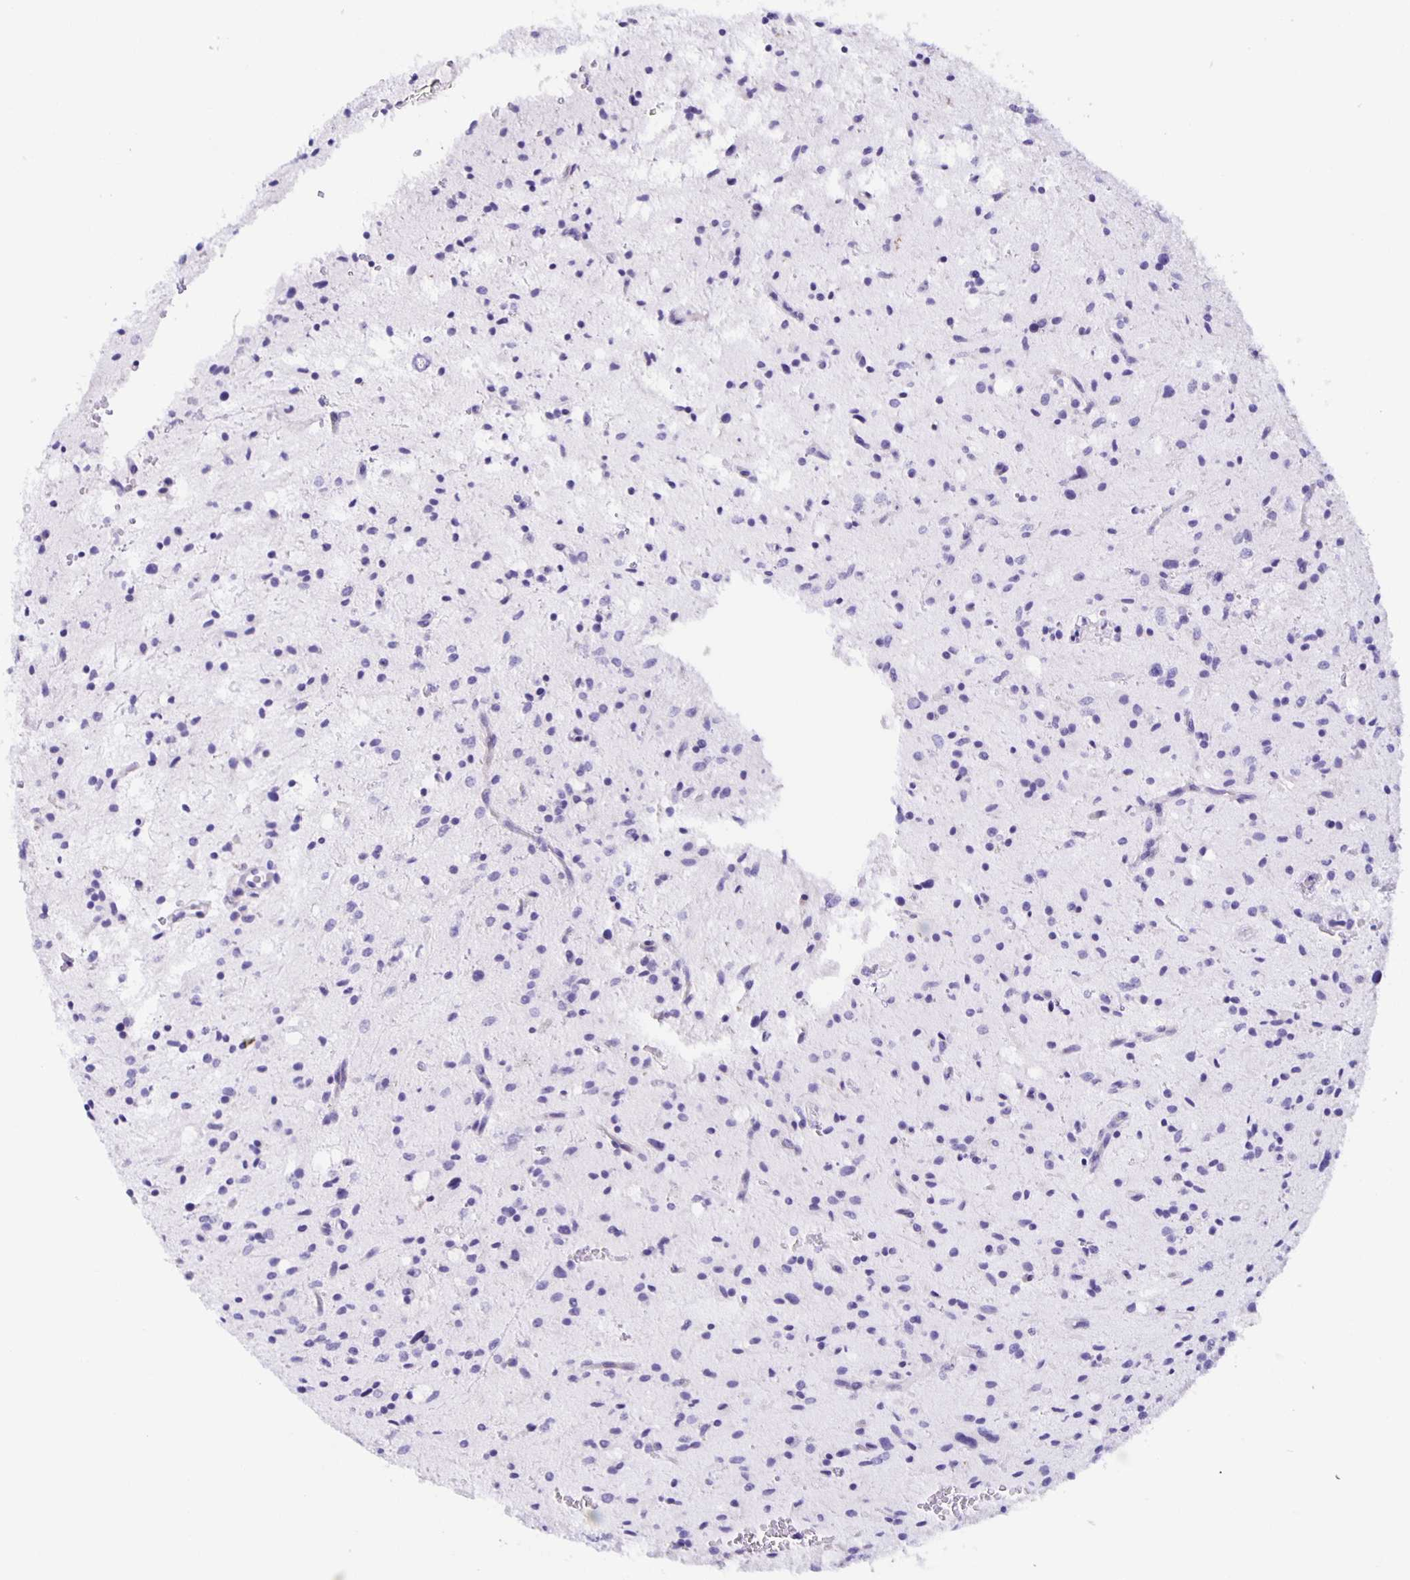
{"staining": {"intensity": "negative", "quantity": "none", "location": "none"}, "tissue": "glioma", "cell_type": "Tumor cells", "image_type": "cancer", "snomed": [{"axis": "morphology", "description": "Glioma, malignant, Low grade"}, {"axis": "topography", "description": "Brain"}], "caption": "Micrograph shows no significant protein staining in tumor cells of glioma.", "gene": "AQP6", "patient": {"sex": "female", "age": 58}}